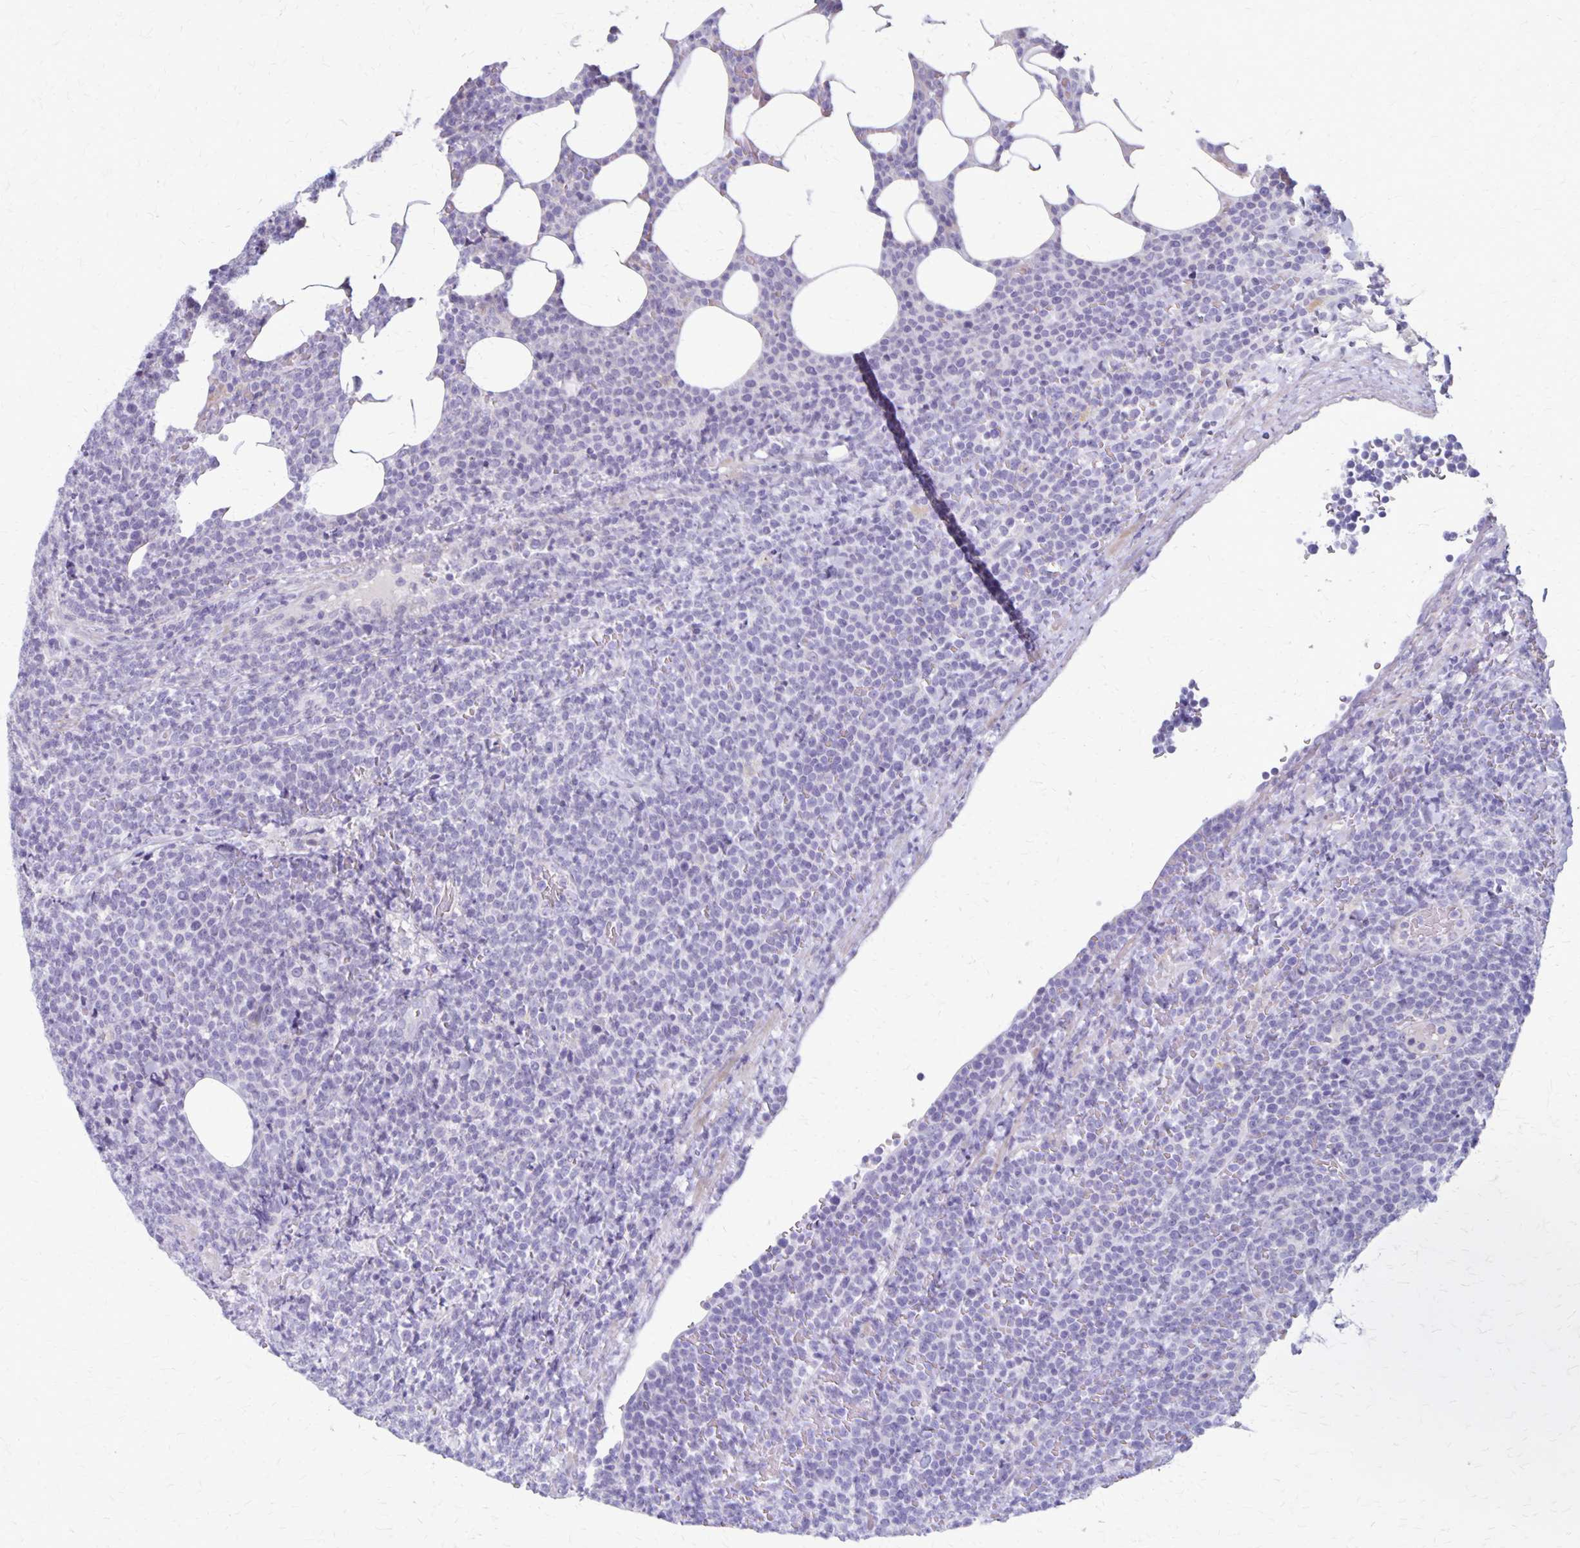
{"staining": {"intensity": "negative", "quantity": "none", "location": "none"}, "tissue": "lymphoma", "cell_type": "Tumor cells", "image_type": "cancer", "snomed": [{"axis": "morphology", "description": "Malignant lymphoma, non-Hodgkin's type, High grade"}, {"axis": "topography", "description": "Lymph node"}], "caption": "Tumor cells show no significant protein expression in lymphoma.", "gene": "HOMER1", "patient": {"sex": "male", "age": 61}}